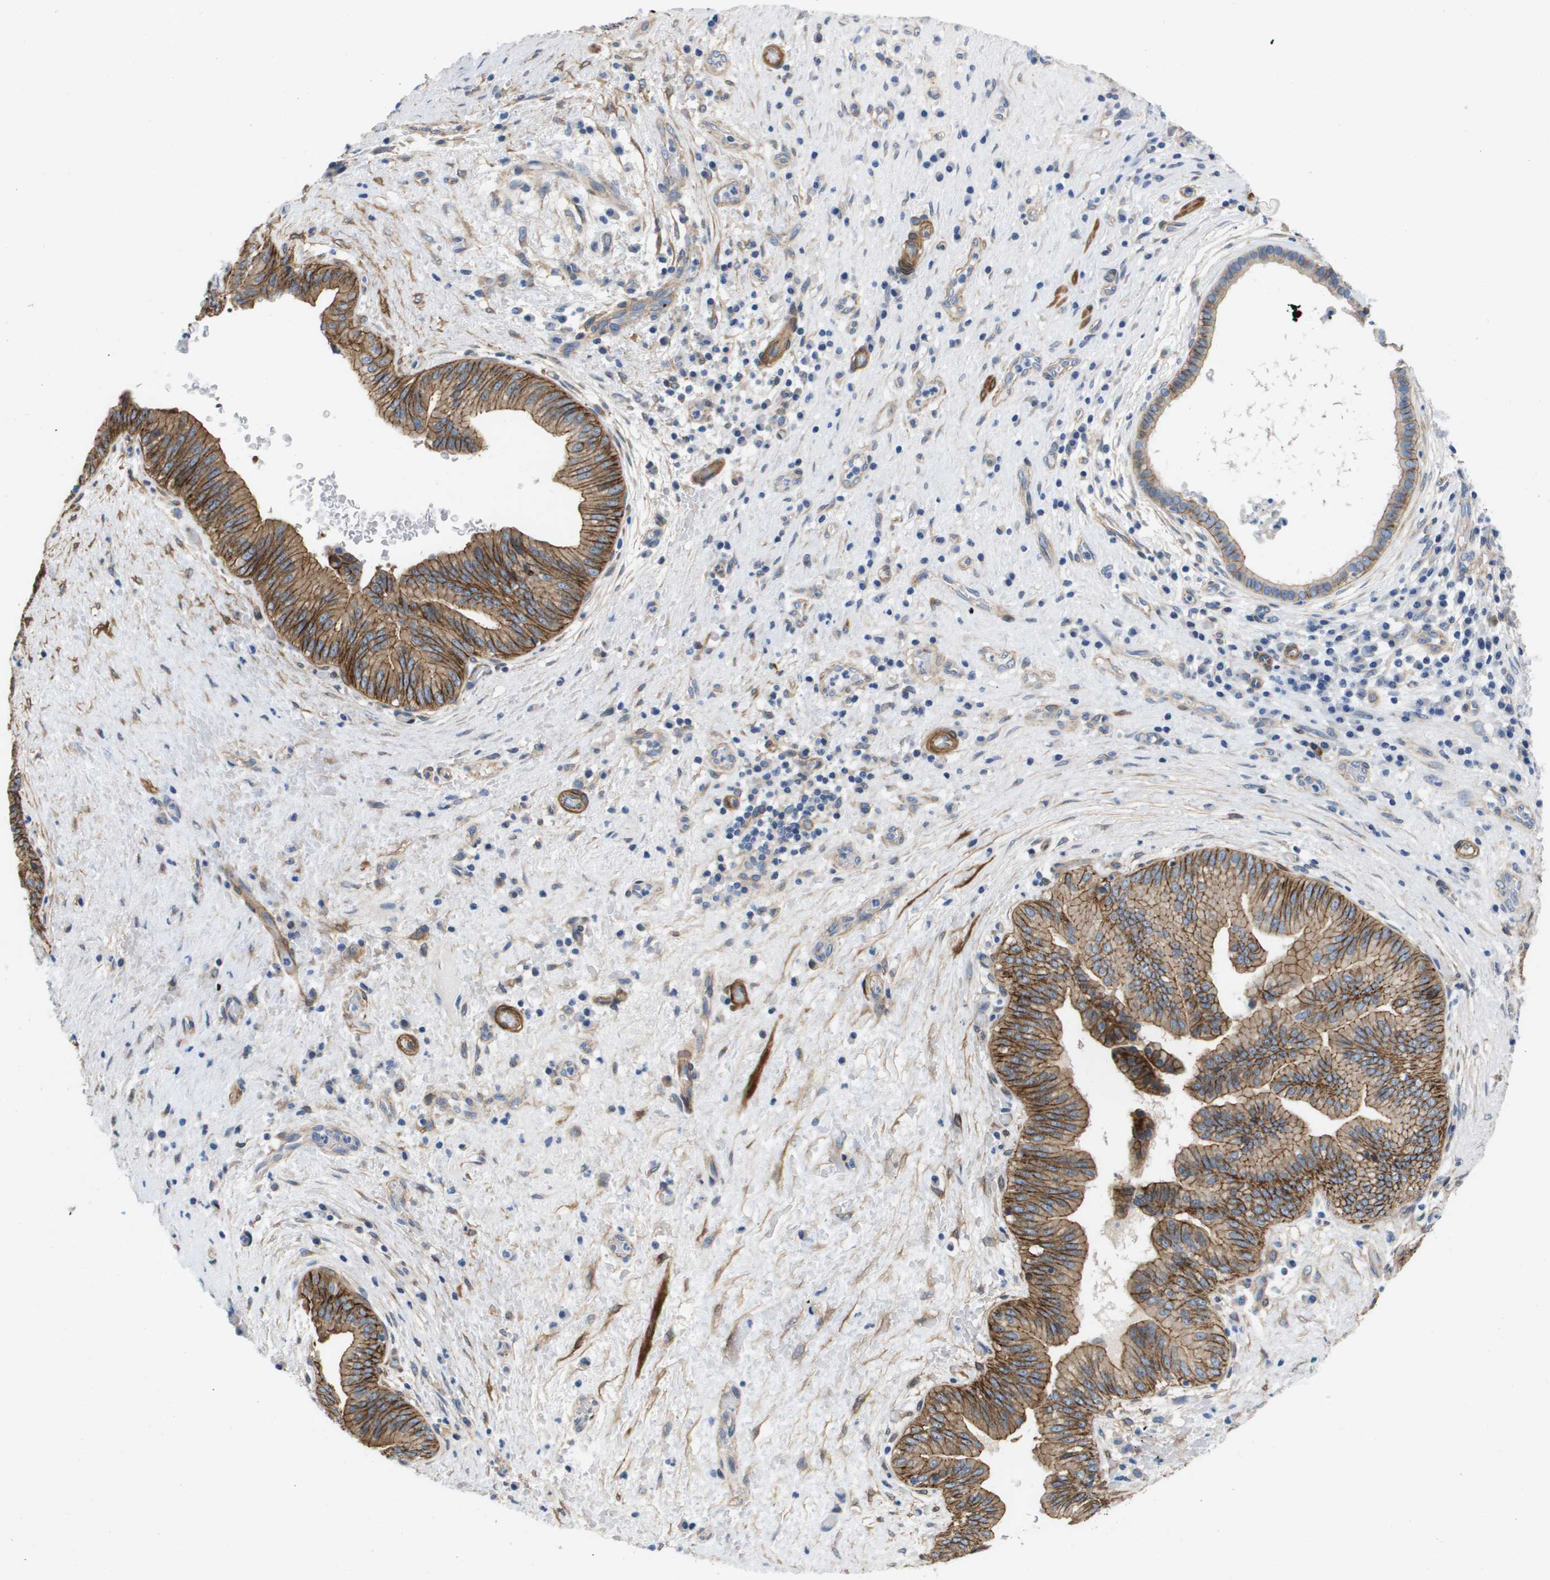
{"staining": {"intensity": "moderate", "quantity": ">75%", "location": "cytoplasmic/membranous"}, "tissue": "liver cancer", "cell_type": "Tumor cells", "image_type": "cancer", "snomed": [{"axis": "morphology", "description": "Cholangiocarcinoma"}, {"axis": "topography", "description": "Liver"}], "caption": "The photomicrograph exhibits staining of liver cholangiocarcinoma, revealing moderate cytoplasmic/membranous protein positivity (brown color) within tumor cells. (DAB (3,3'-diaminobenzidine) IHC with brightfield microscopy, high magnification).", "gene": "LPP", "patient": {"sex": "female", "age": 38}}